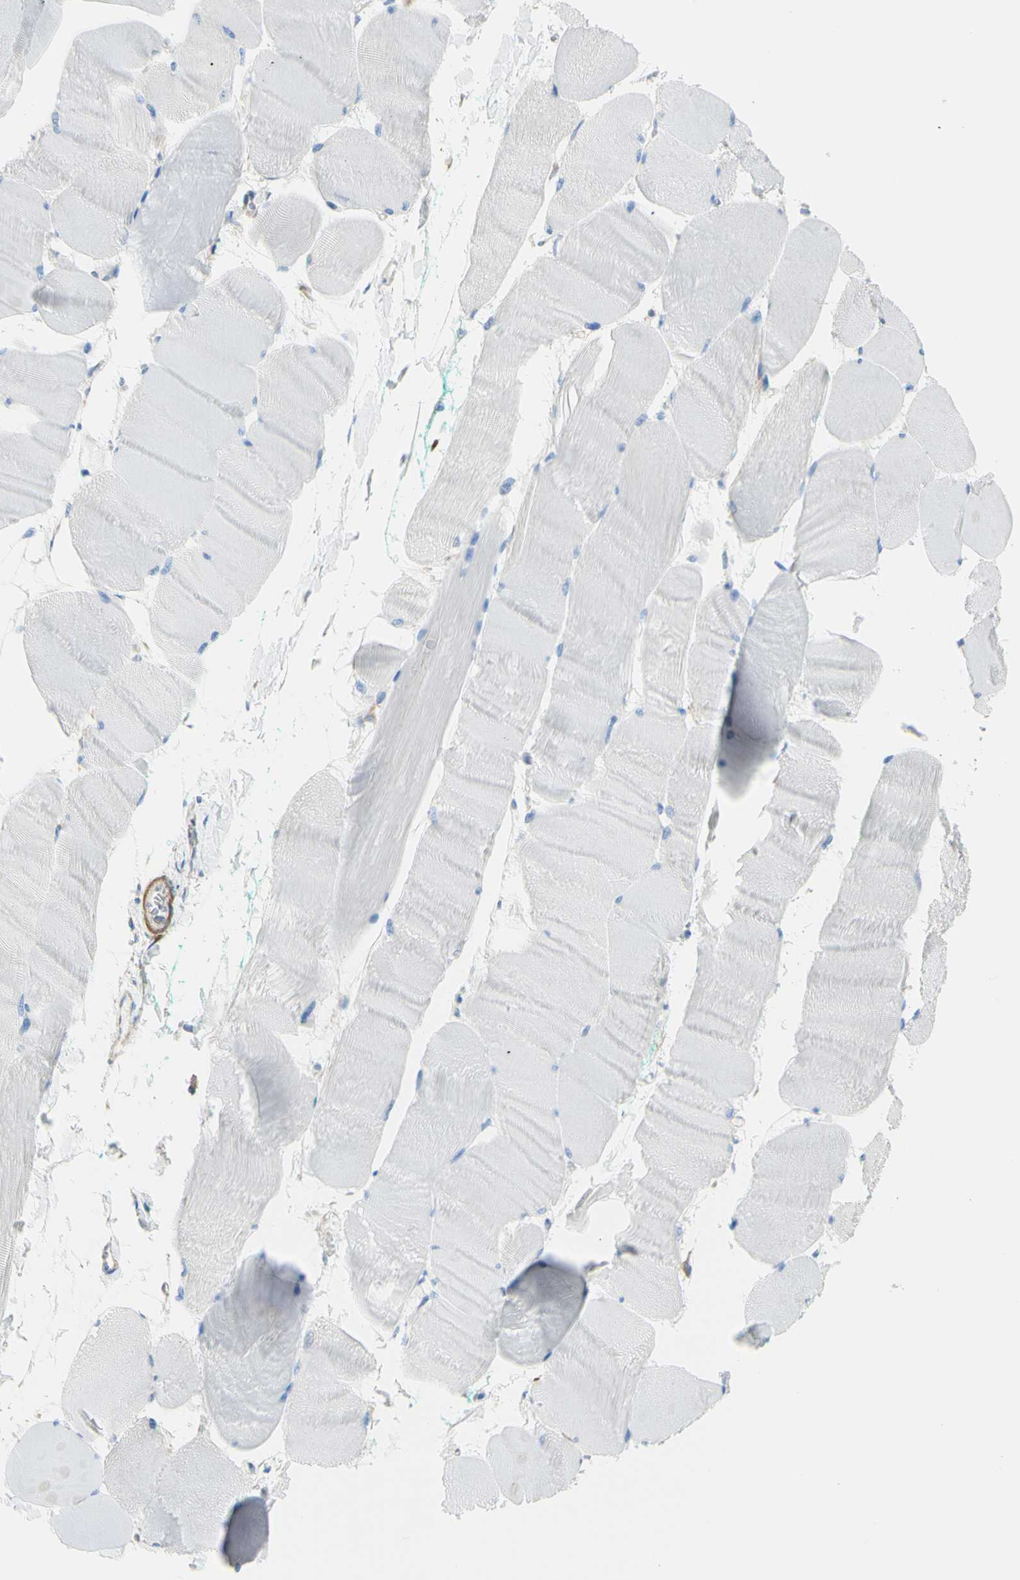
{"staining": {"intensity": "negative", "quantity": "none", "location": "none"}, "tissue": "skeletal muscle", "cell_type": "Myocytes", "image_type": "normal", "snomed": [{"axis": "morphology", "description": "Normal tissue, NOS"}, {"axis": "morphology", "description": "Squamous cell carcinoma, NOS"}, {"axis": "topography", "description": "Skeletal muscle"}], "caption": "Immunohistochemistry (IHC) histopathology image of benign skeletal muscle: skeletal muscle stained with DAB (3,3'-diaminobenzidine) displays no significant protein positivity in myocytes. The staining was performed using DAB to visualize the protein expression in brown, while the nuclei were stained in blue with hematoxylin (Magnification: 20x).", "gene": "RETREG2", "patient": {"sex": "male", "age": 51}}